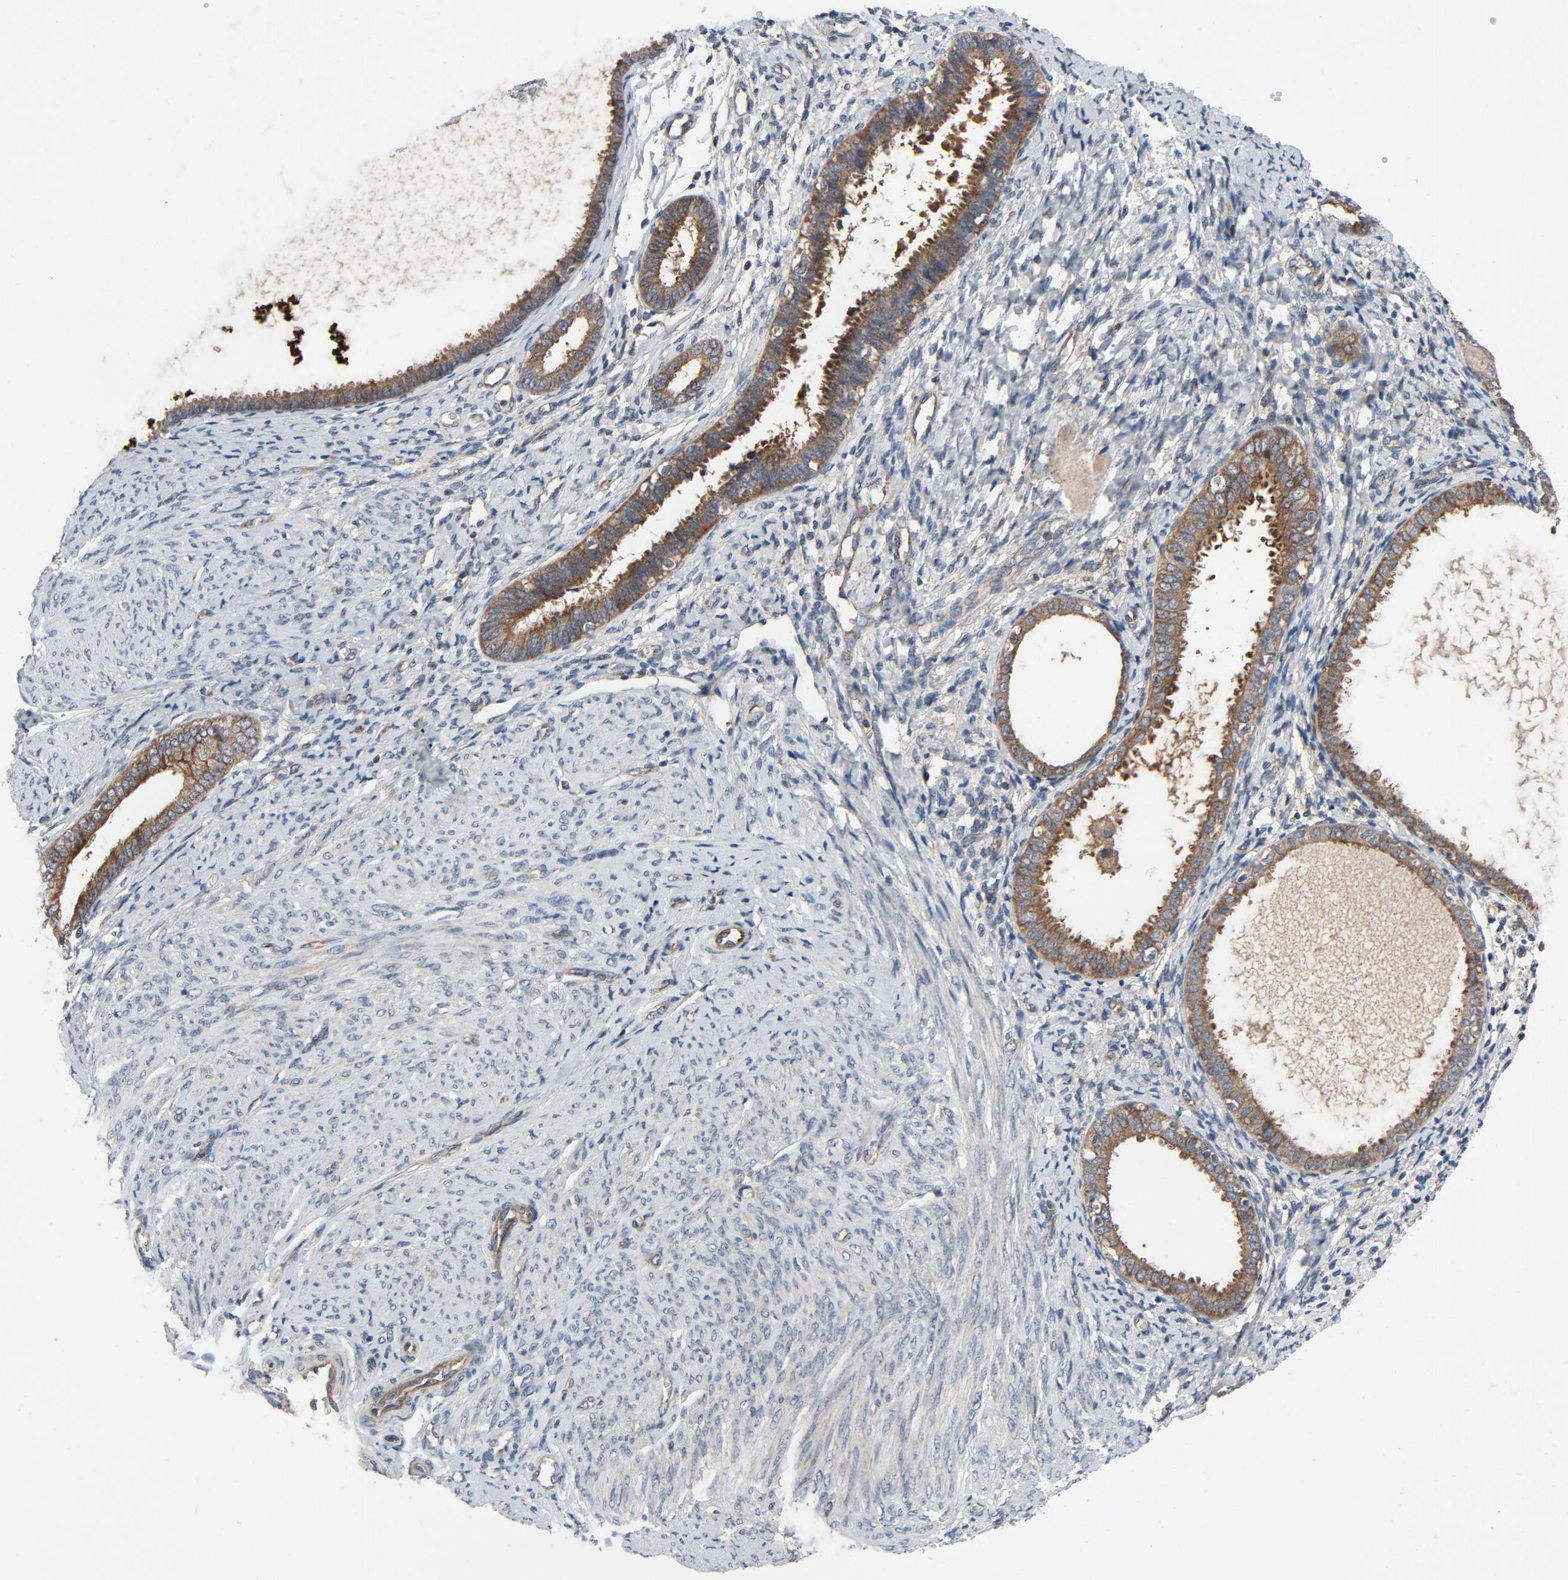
{"staining": {"intensity": "moderate", "quantity": ">75%", "location": "cytoplasmic/membranous"}, "tissue": "endometrial cancer", "cell_type": "Tumor cells", "image_type": "cancer", "snomed": [{"axis": "morphology", "description": "Adenocarcinoma, NOS"}, {"axis": "topography", "description": "Endometrium"}], "caption": "There is medium levels of moderate cytoplasmic/membranous positivity in tumor cells of endometrial cancer, as demonstrated by immunohistochemical staining (brown color).", "gene": "TSG101", "patient": {"sex": "female", "age": 63}}